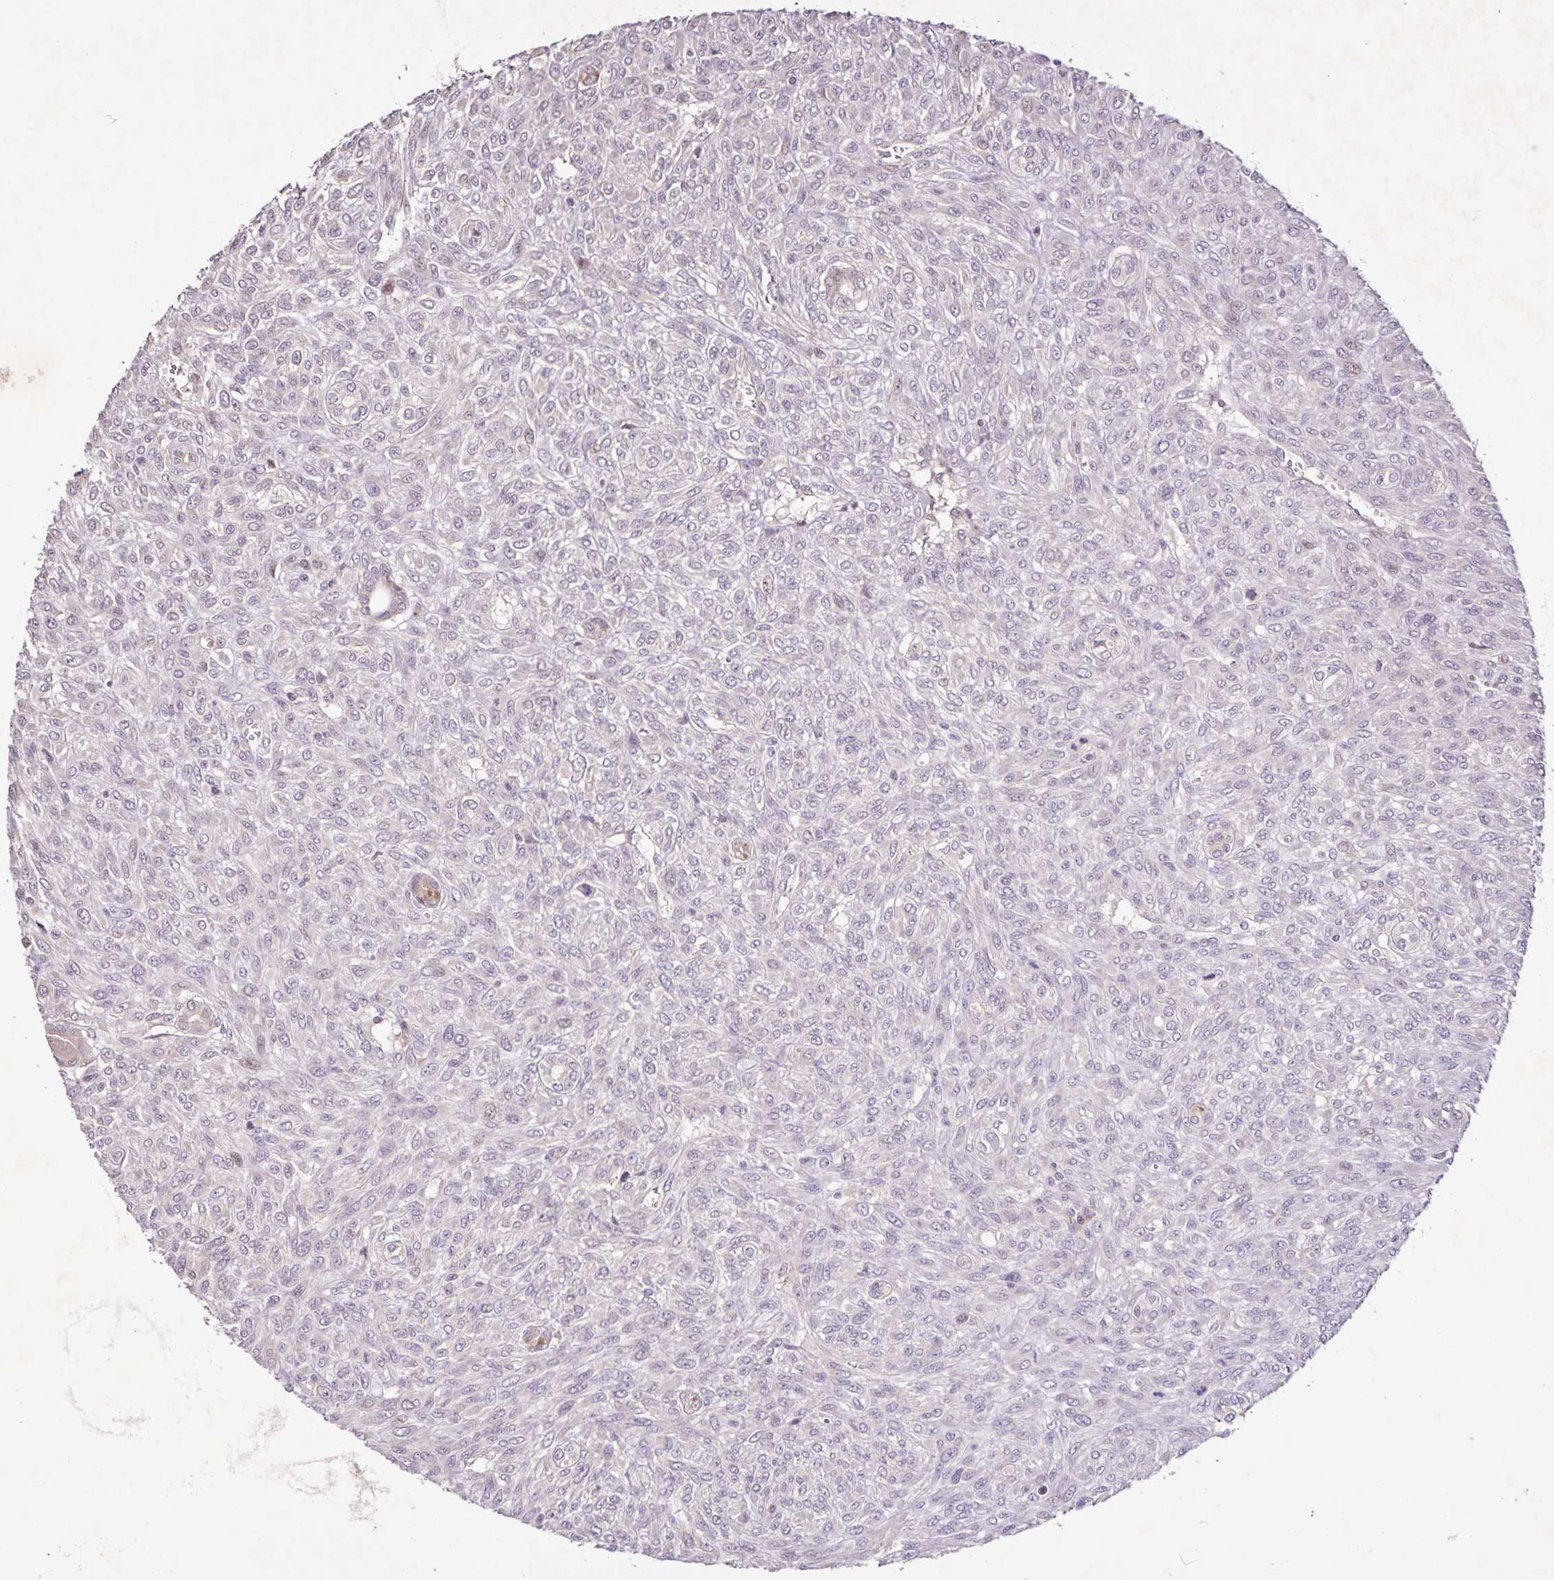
{"staining": {"intensity": "negative", "quantity": "none", "location": "none"}, "tissue": "renal cancer", "cell_type": "Tumor cells", "image_type": "cancer", "snomed": [{"axis": "morphology", "description": "Adenocarcinoma, NOS"}, {"axis": "topography", "description": "Kidney"}], "caption": "Protein analysis of renal adenocarcinoma reveals no significant positivity in tumor cells. (DAB (3,3'-diaminobenzidine) immunohistochemistry (IHC) with hematoxylin counter stain).", "gene": "GDF2", "patient": {"sex": "male", "age": 58}}